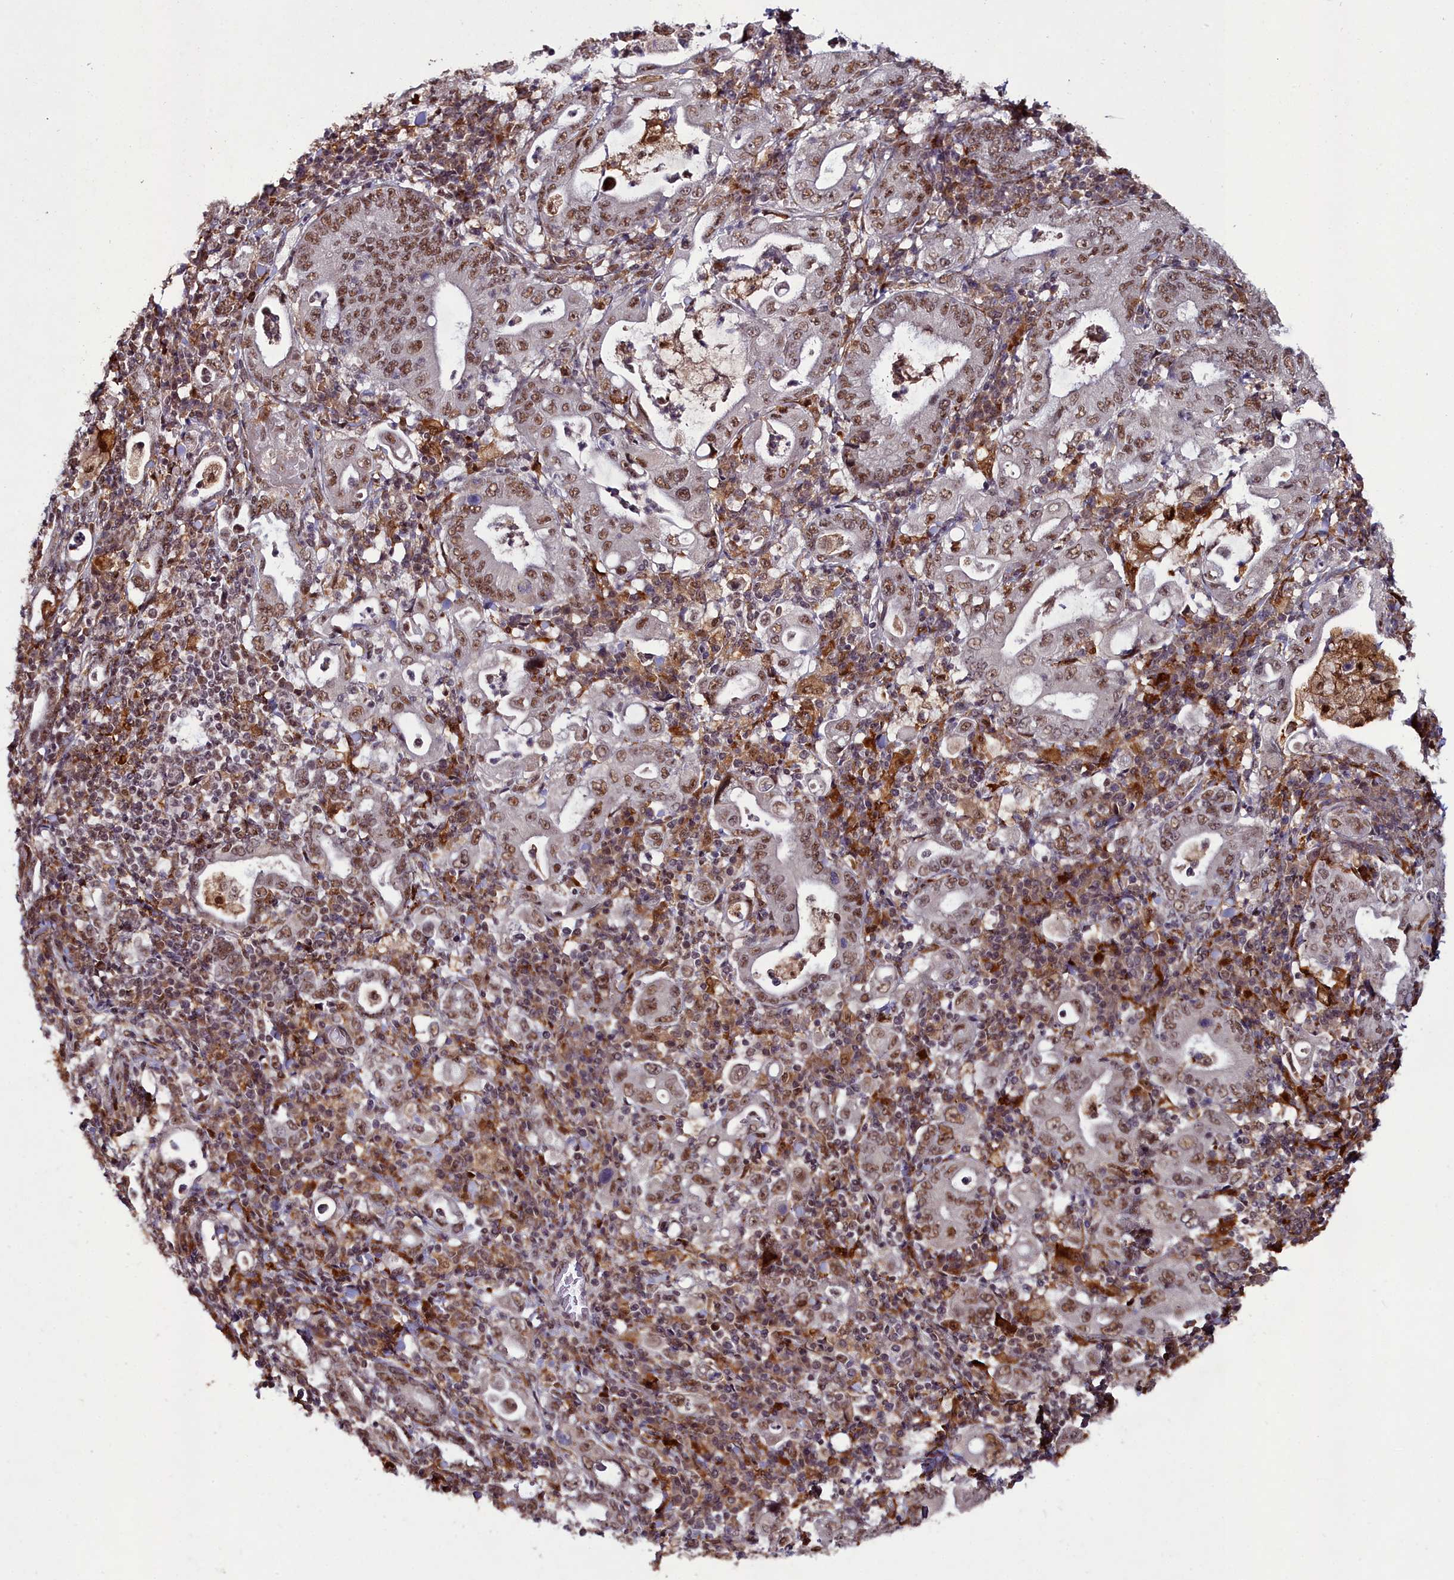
{"staining": {"intensity": "moderate", "quantity": ">75%", "location": "nuclear"}, "tissue": "stomach cancer", "cell_type": "Tumor cells", "image_type": "cancer", "snomed": [{"axis": "morphology", "description": "Normal tissue, NOS"}, {"axis": "morphology", "description": "Adenocarcinoma, NOS"}, {"axis": "topography", "description": "Esophagus"}, {"axis": "topography", "description": "Stomach, upper"}, {"axis": "topography", "description": "Peripheral nerve tissue"}], "caption": "An immunohistochemistry (IHC) histopathology image of neoplastic tissue is shown. Protein staining in brown shows moderate nuclear positivity in adenocarcinoma (stomach) within tumor cells.", "gene": "CXXC1", "patient": {"sex": "male", "age": 62}}